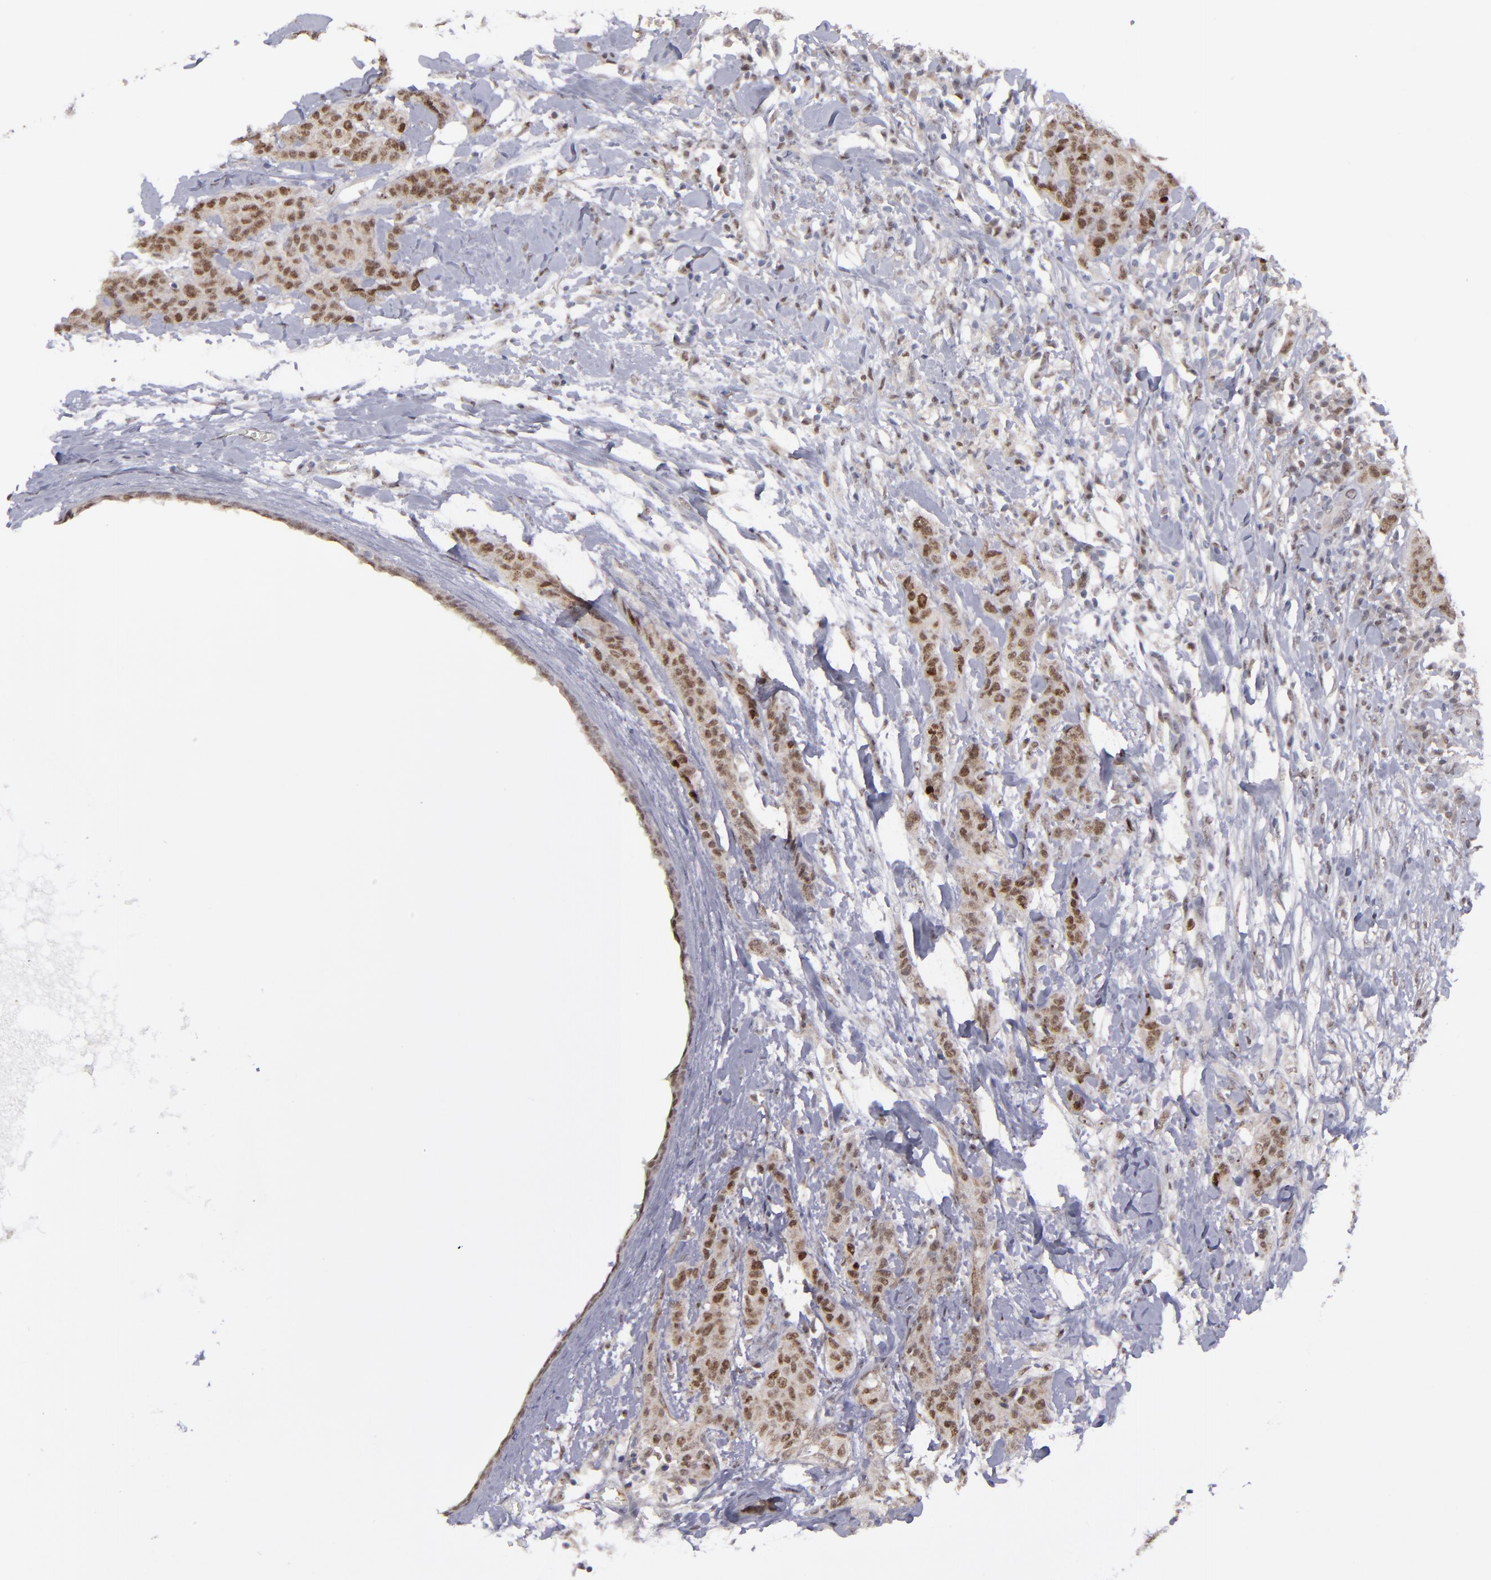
{"staining": {"intensity": "moderate", "quantity": ">75%", "location": "nuclear"}, "tissue": "breast cancer", "cell_type": "Tumor cells", "image_type": "cancer", "snomed": [{"axis": "morphology", "description": "Duct carcinoma"}, {"axis": "topography", "description": "Breast"}], "caption": "DAB immunohistochemical staining of human breast intraductal carcinoma reveals moderate nuclear protein positivity in about >75% of tumor cells. Ihc stains the protein in brown and the nuclei are stained blue.", "gene": "RREB1", "patient": {"sex": "female", "age": 40}}